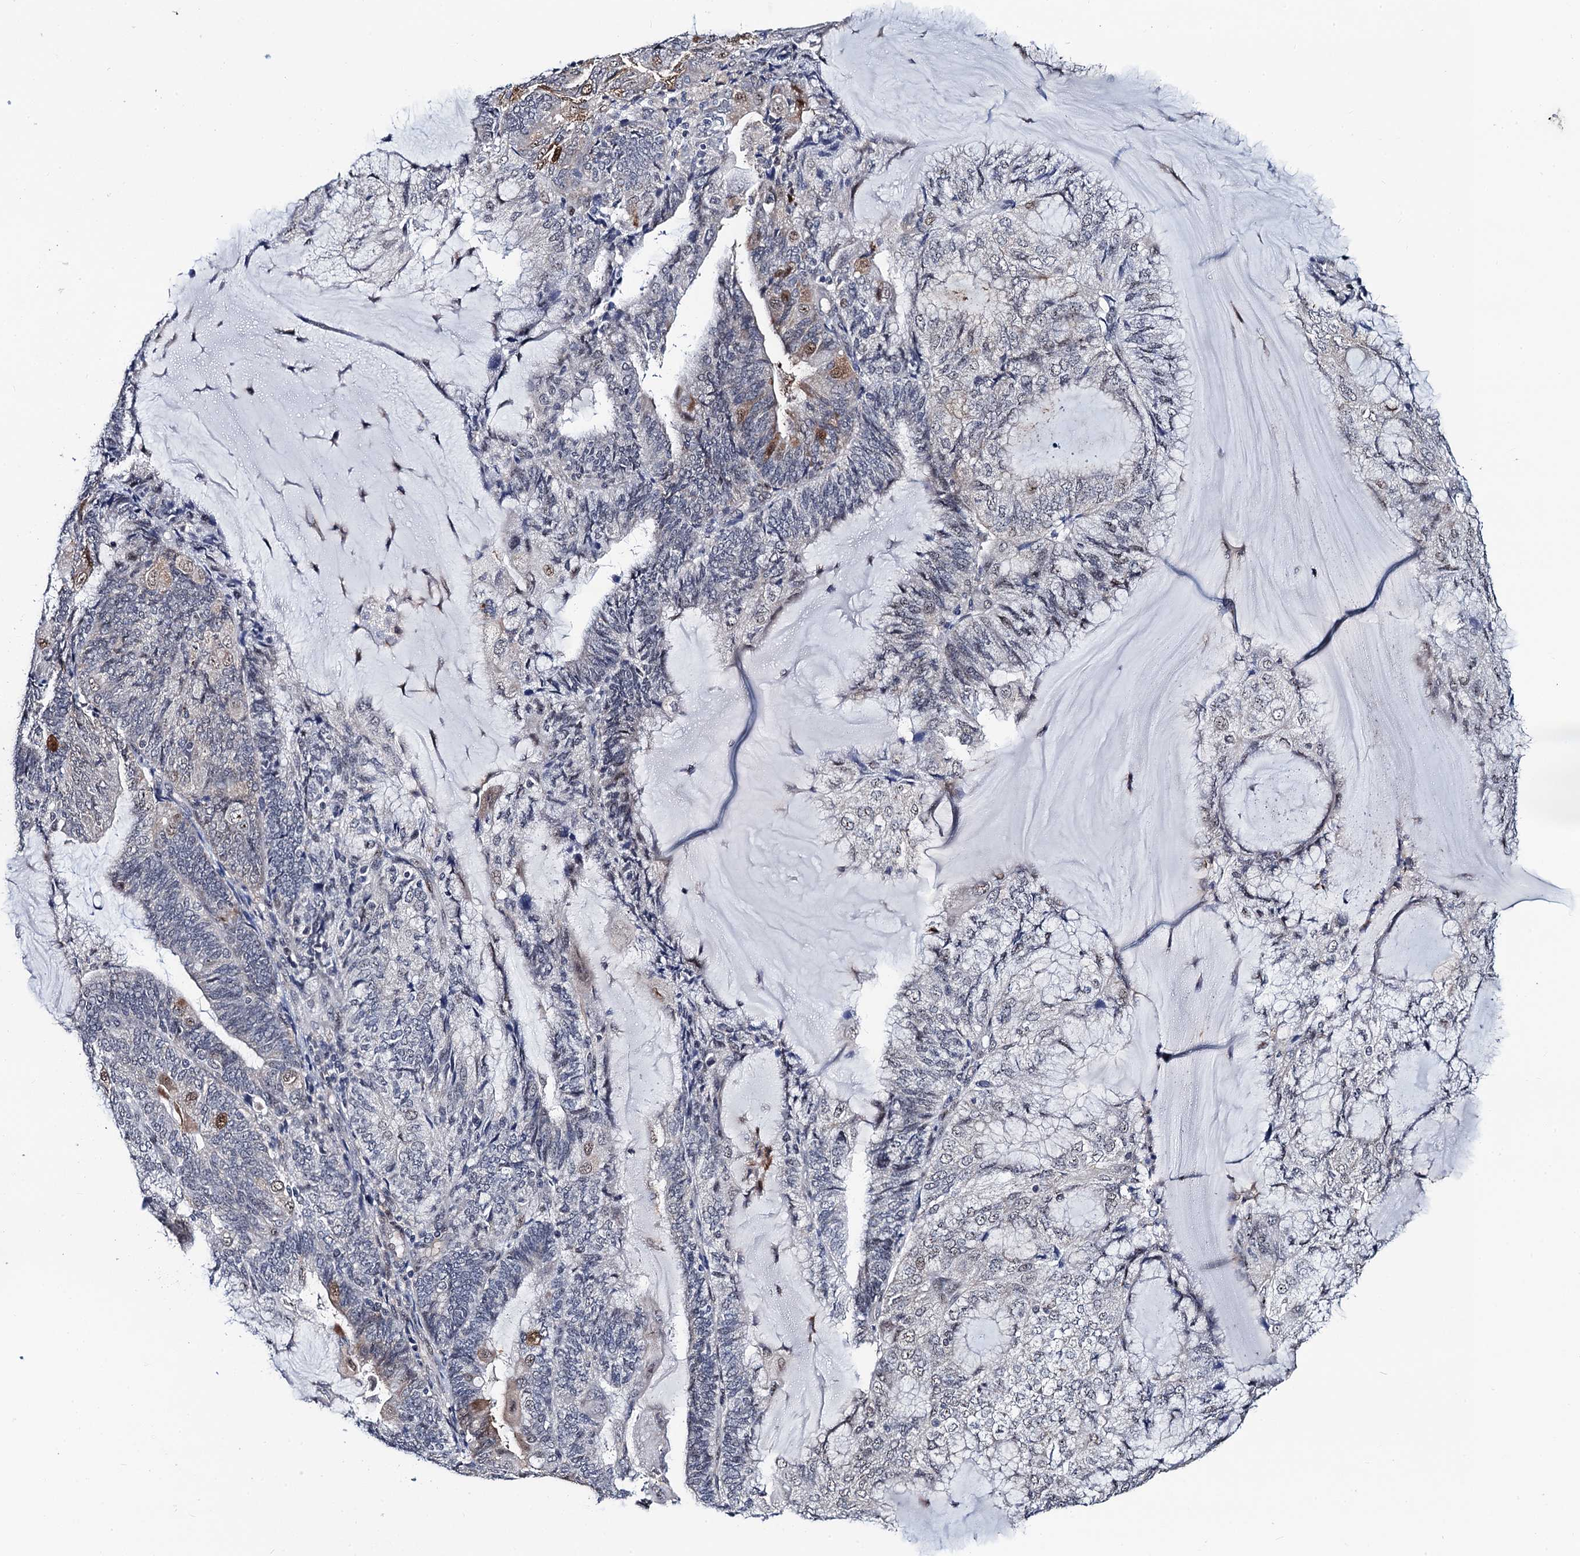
{"staining": {"intensity": "weak", "quantity": "<25%", "location": "nuclear"}, "tissue": "endometrial cancer", "cell_type": "Tumor cells", "image_type": "cancer", "snomed": [{"axis": "morphology", "description": "Adenocarcinoma, NOS"}, {"axis": "topography", "description": "Endometrium"}], "caption": "This photomicrograph is of endometrial adenocarcinoma stained with IHC to label a protein in brown with the nuclei are counter-stained blue. There is no staining in tumor cells.", "gene": "FAM222A", "patient": {"sex": "female", "age": 81}}